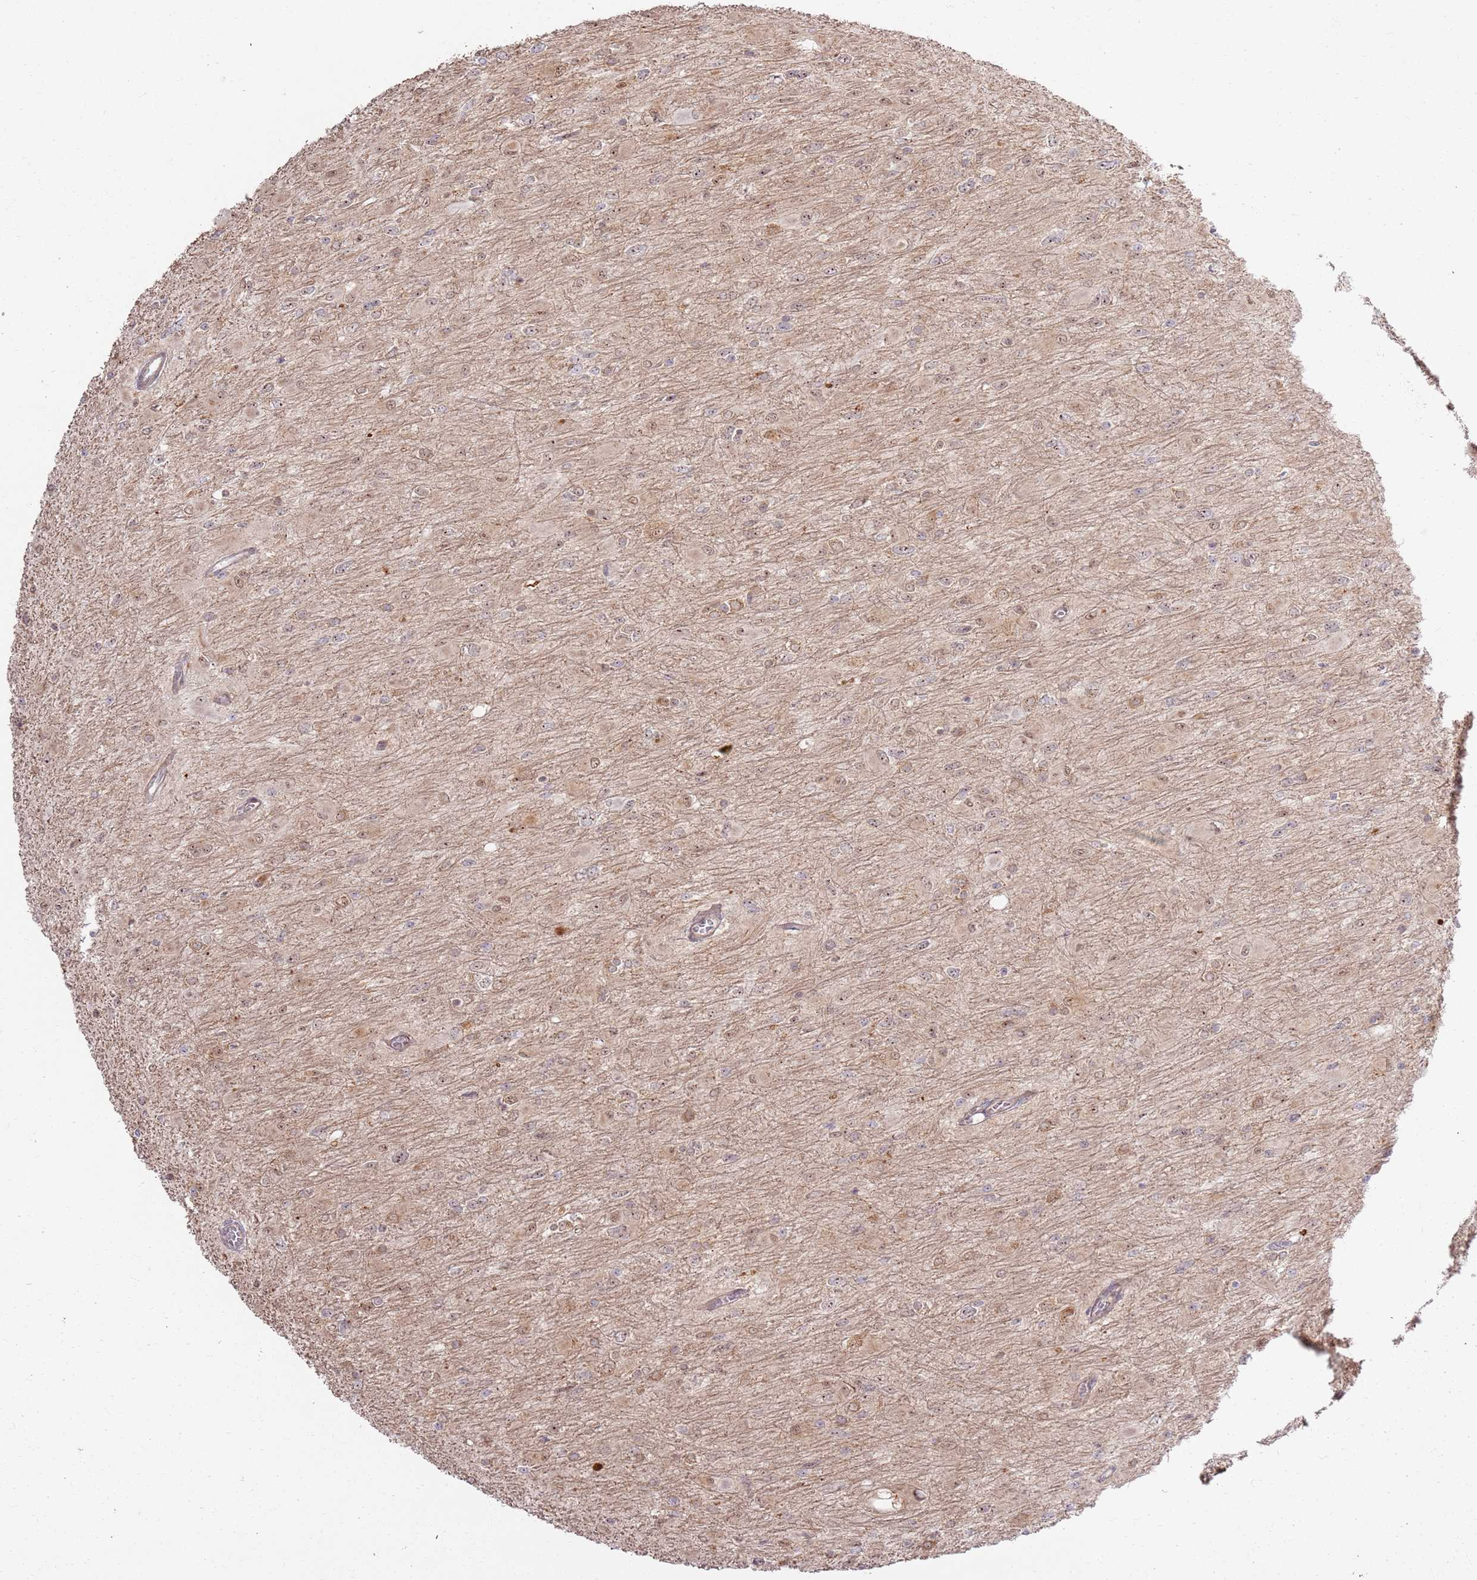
{"staining": {"intensity": "moderate", "quantity": "<25%", "location": "cytoplasmic/membranous,nuclear"}, "tissue": "glioma", "cell_type": "Tumor cells", "image_type": "cancer", "snomed": [{"axis": "morphology", "description": "Glioma, malignant, High grade"}, {"axis": "topography", "description": "Cerebral cortex"}], "caption": "High-power microscopy captured an IHC micrograph of malignant glioma (high-grade), revealing moderate cytoplasmic/membranous and nuclear positivity in about <25% of tumor cells.", "gene": "CNPY1", "patient": {"sex": "female", "age": 36}}